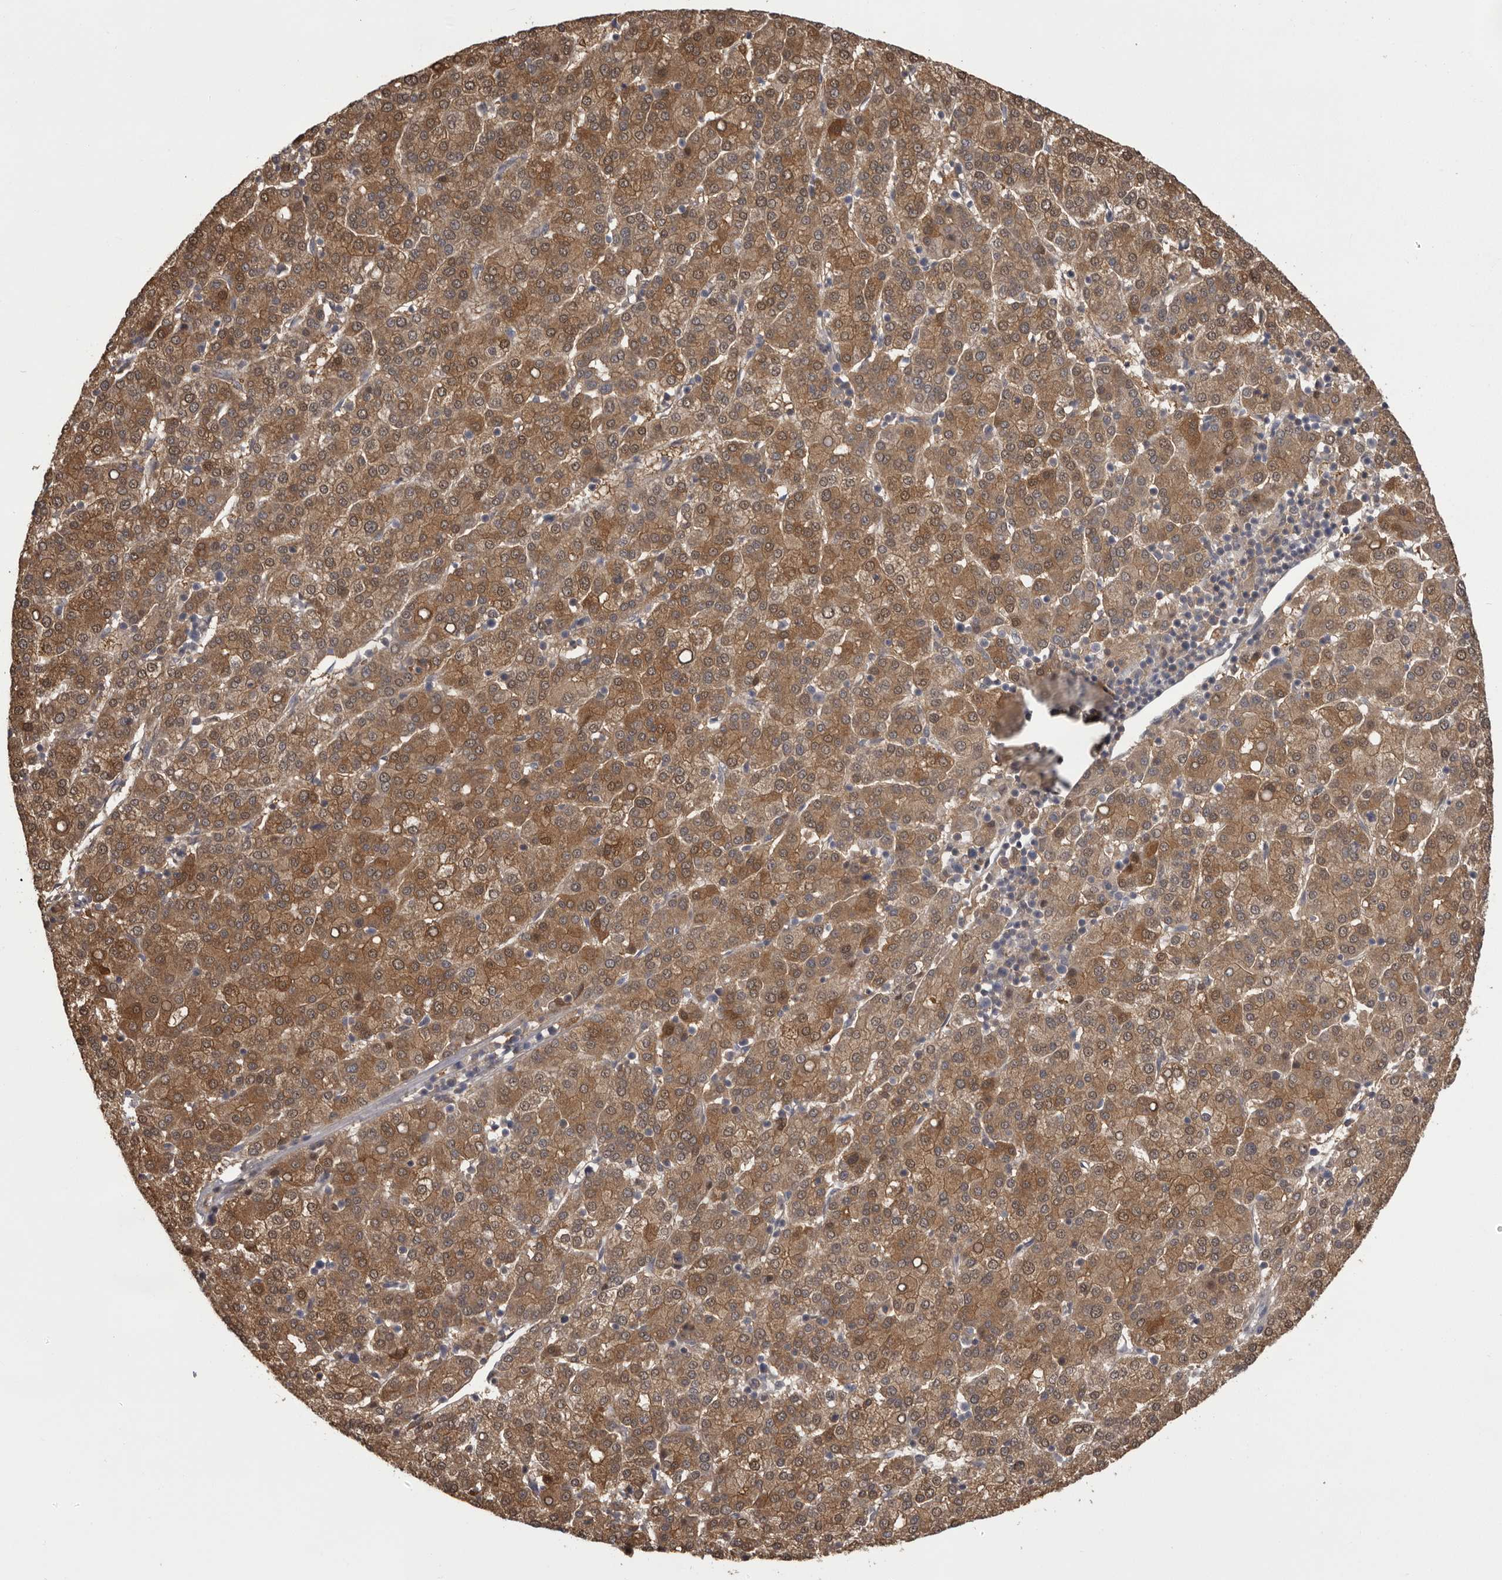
{"staining": {"intensity": "moderate", "quantity": ">75%", "location": "cytoplasmic/membranous"}, "tissue": "liver cancer", "cell_type": "Tumor cells", "image_type": "cancer", "snomed": [{"axis": "morphology", "description": "Carcinoma, Hepatocellular, NOS"}, {"axis": "topography", "description": "Liver"}], "caption": "This histopathology image displays immunohistochemistry (IHC) staining of liver hepatocellular carcinoma, with medium moderate cytoplasmic/membranous expression in approximately >75% of tumor cells.", "gene": "MDH1", "patient": {"sex": "female", "age": 58}}